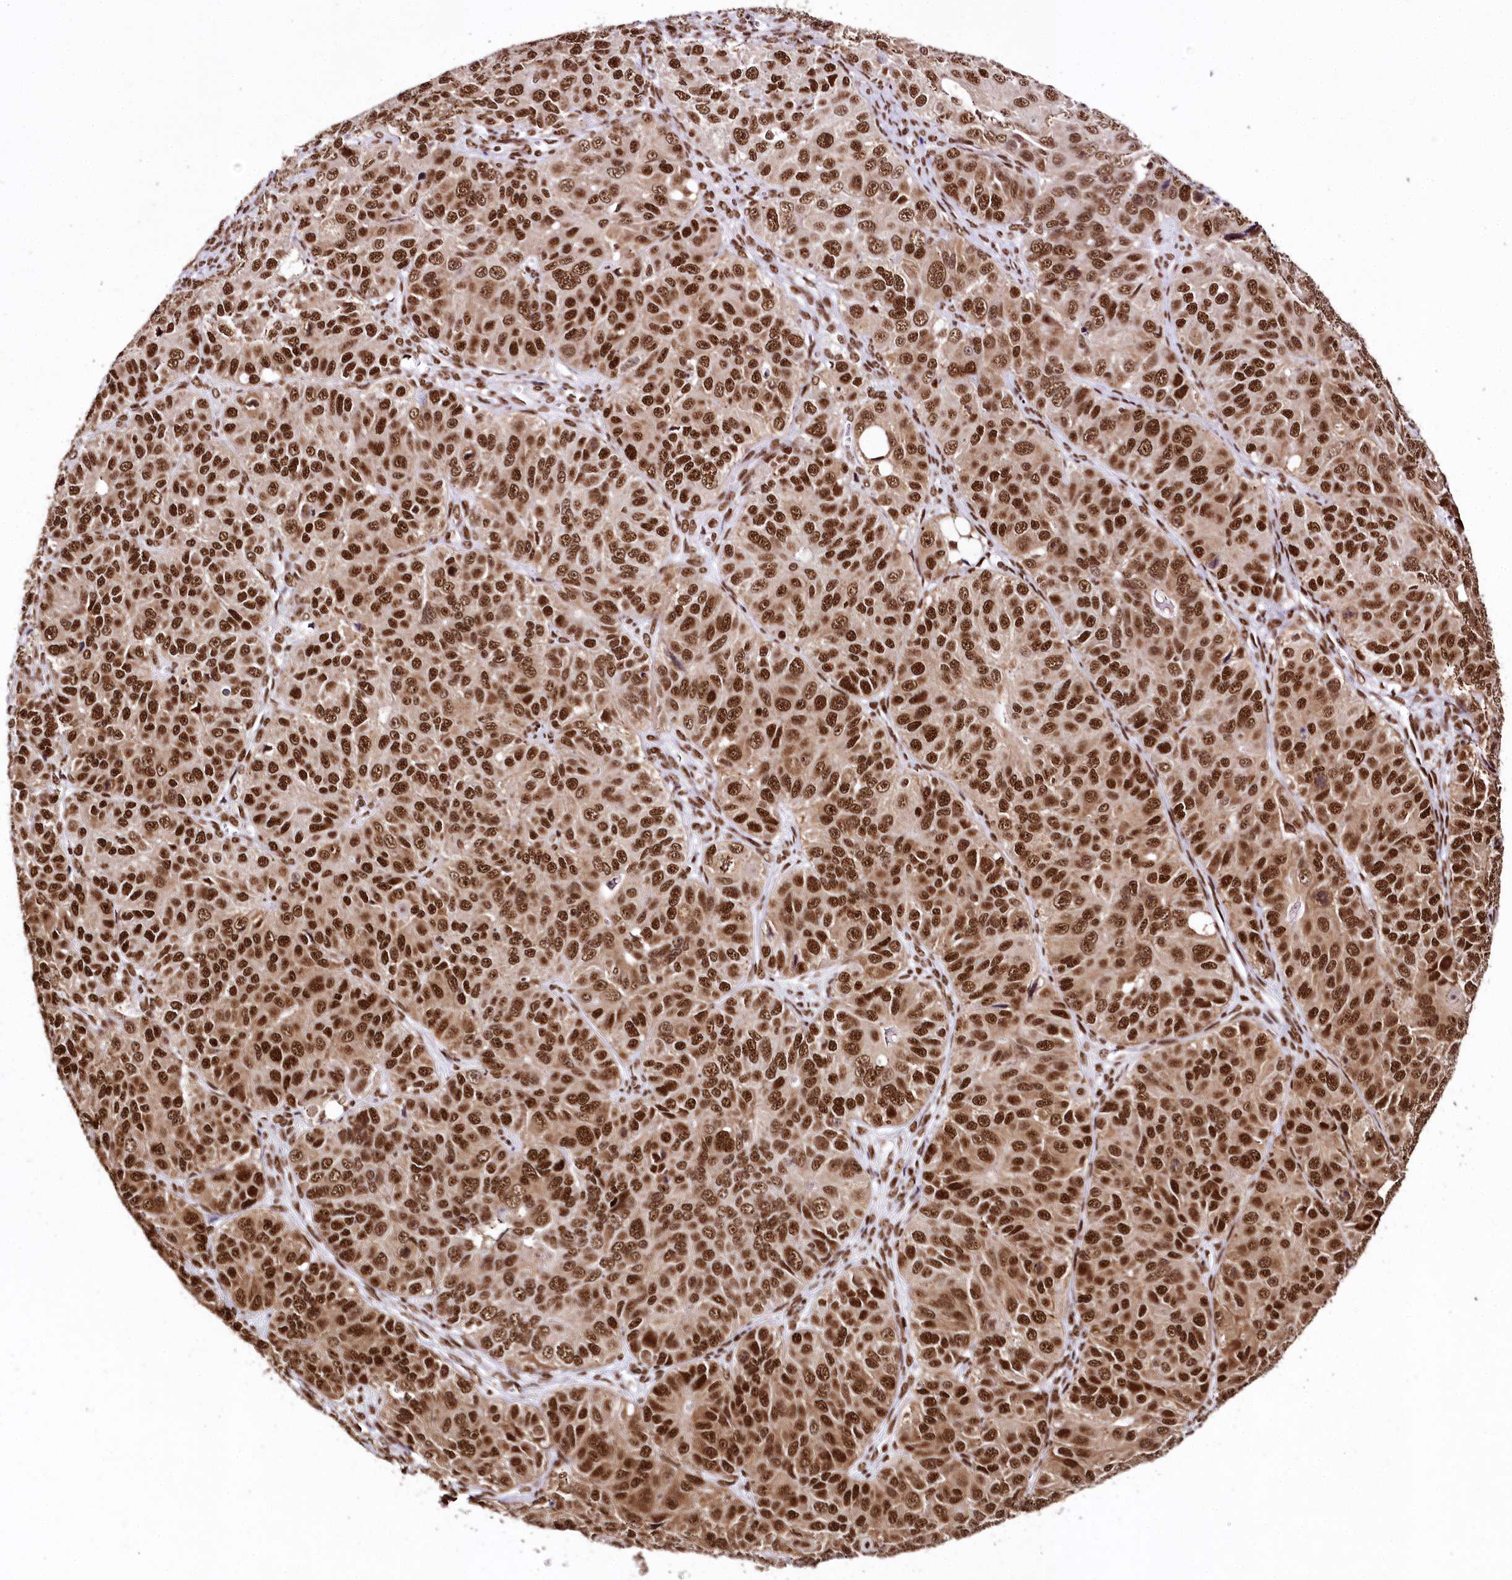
{"staining": {"intensity": "strong", "quantity": ">75%", "location": "cytoplasmic/membranous,nuclear"}, "tissue": "ovarian cancer", "cell_type": "Tumor cells", "image_type": "cancer", "snomed": [{"axis": "morphology", "description": "Carcinoma, endometroid"}, {"axis": "topography", "description": "Ovary"}], "caption": "Strong cytoplasmic/membranous and nuclear protein expression is present in about >75% of tumor cells in ovarian cancer. The protein is stained brown, and the nuclei are stained in blue (DAB (3,3'-diaminobenzidine) IHC with brightfield microscopy, high magnification).", "gene": "SMARCE1", "patient": {"sex": "female", "age": 51}}